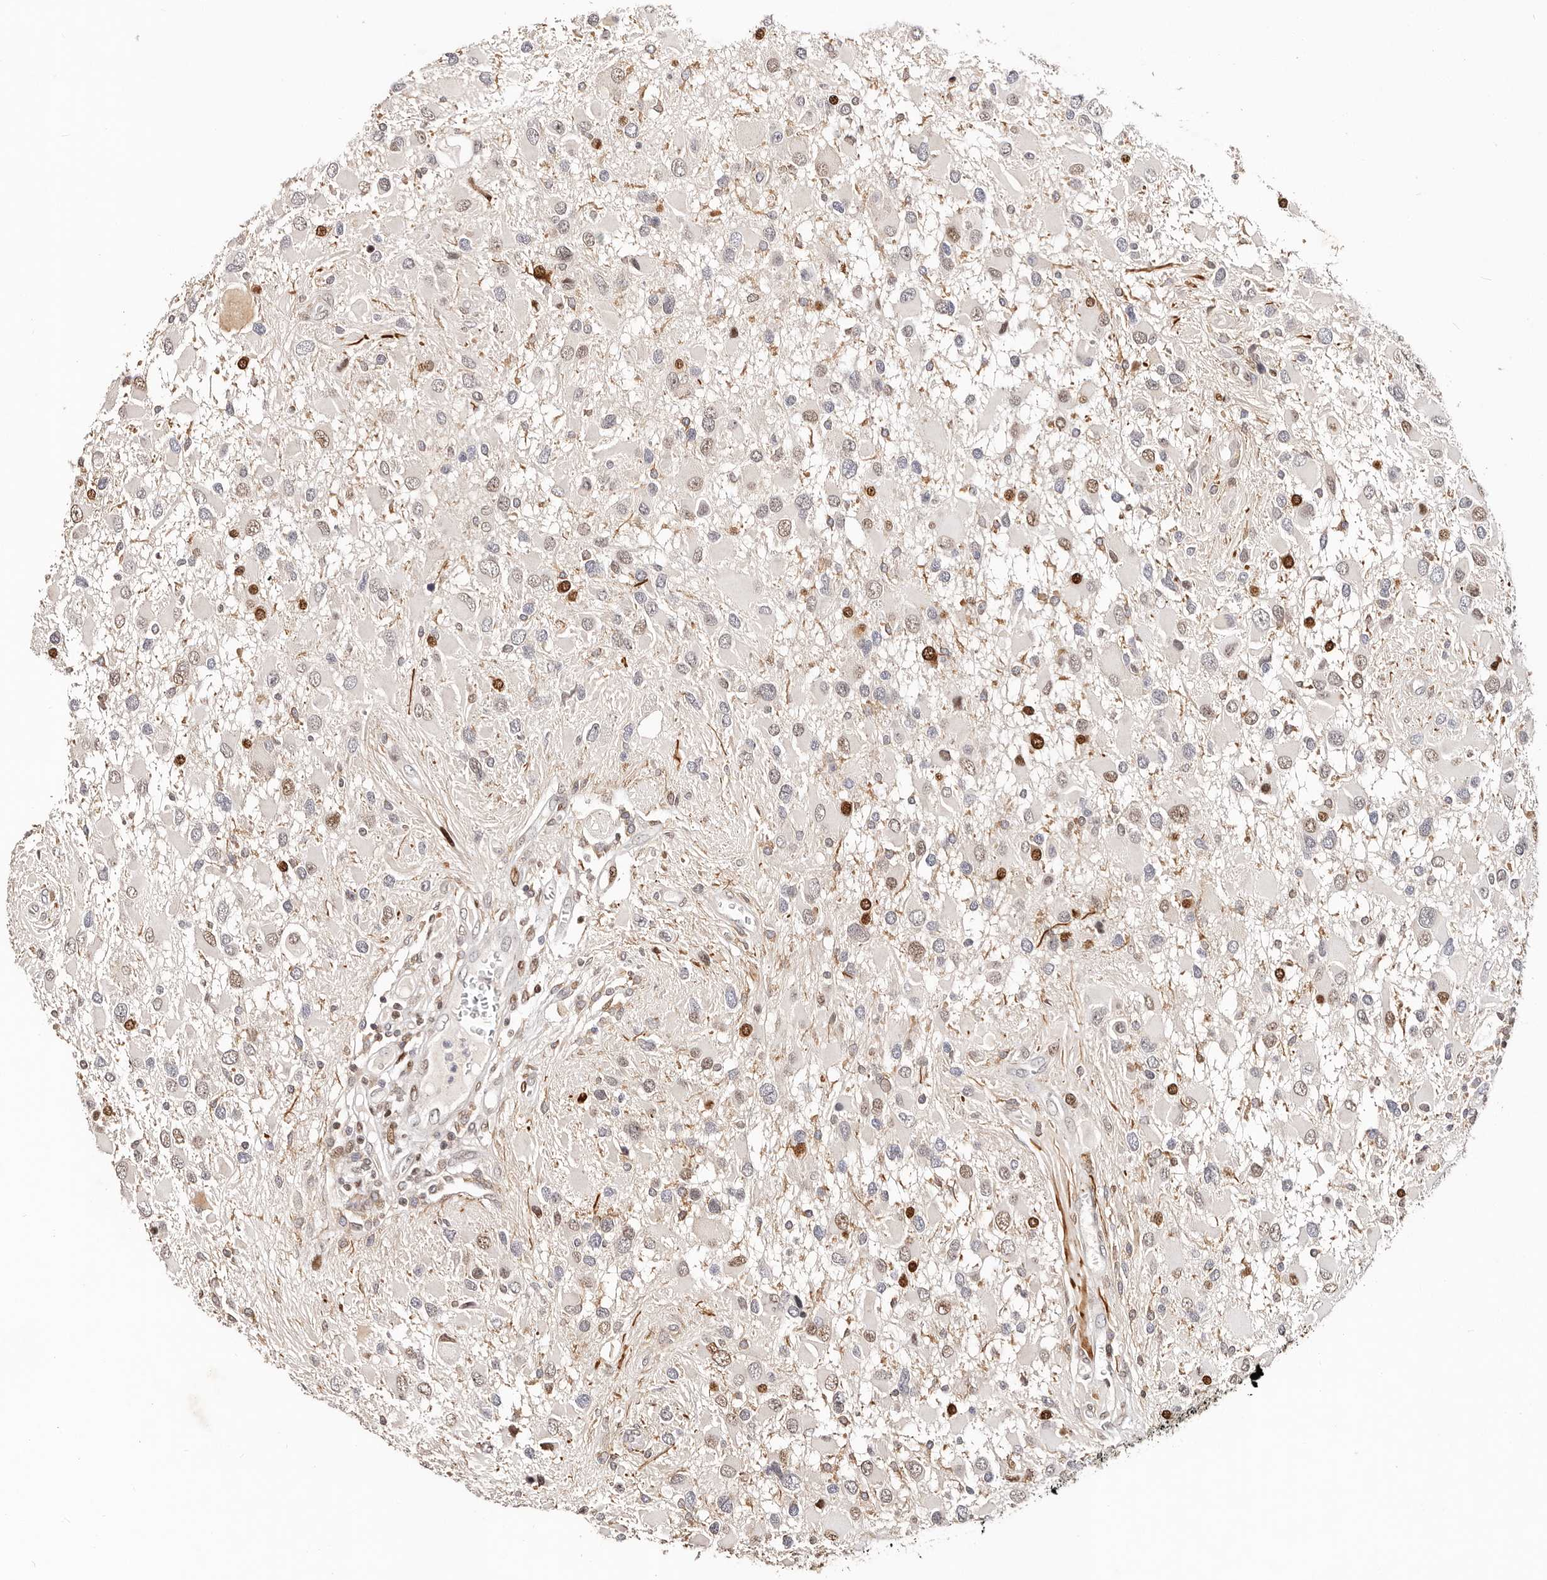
{"staining": {"intensity": "weak", "quantity": "<25%", "location": "nuclear"}, "tissue": "glioma", "cell_type": "Tumor cells", "image_type": "cancer", "snomed": [{"axis": "morphology", "description": "Glioma, malignant, High grade"}, {"axis": "topography", "description": "Brain"}], "caption": "Photomicrograph shows no protein expression in tumor cells of glioma tissue. (DAB IHC with hematoxylin counter stain).", "gene": "IQGAP3", "patient": {"sex": "male", "age": 53}}